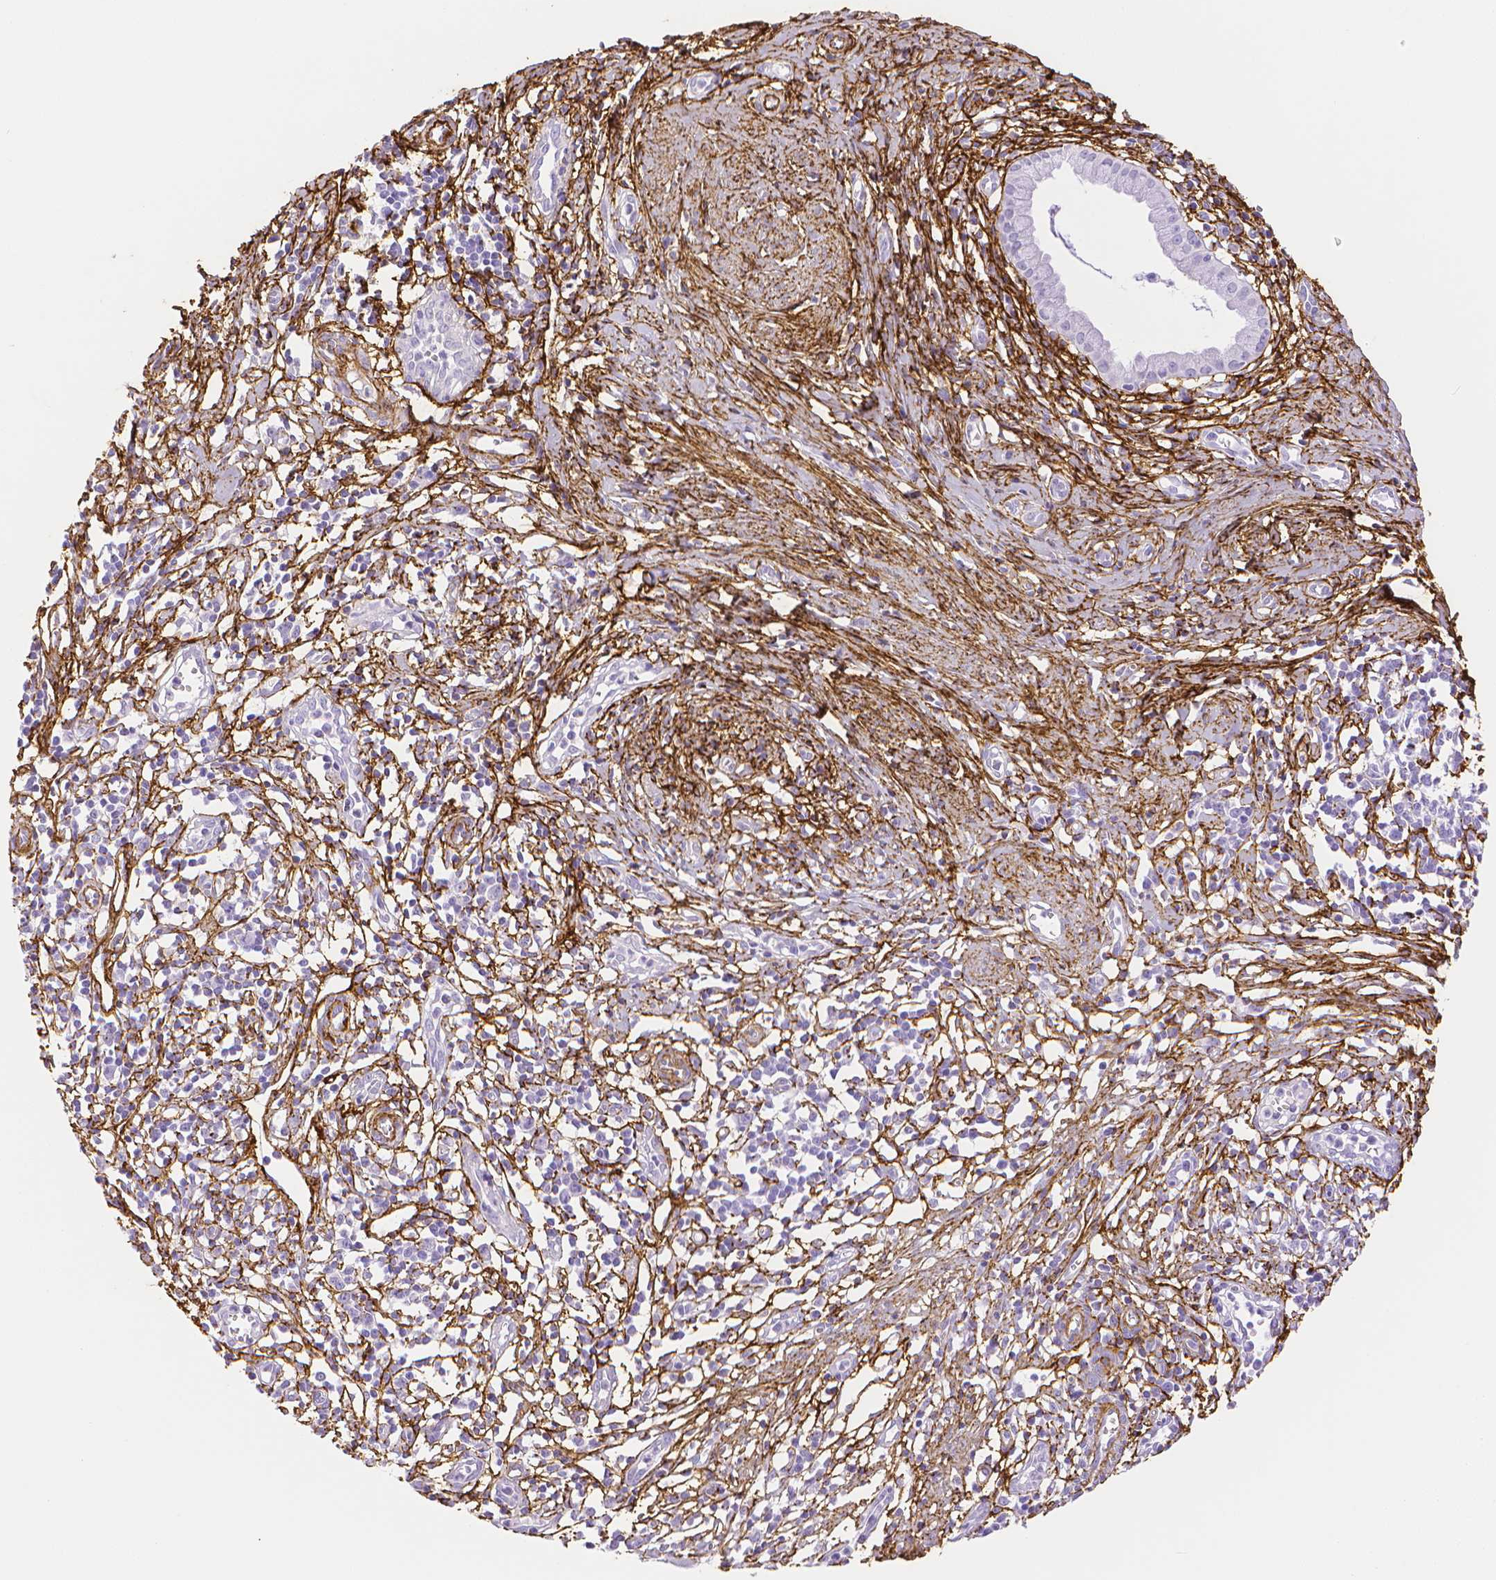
{"staining": {"intensity": "negative", "quantity": "none", "location": "none"}, "tissue": "cervical cancer", "cell_type": "Tumor cells", "image_type": "cancer", "snomed": [{"axis": "morphology", "description": "Squamous cell carcinoma, NOS"}, {"axis": "topography", "description": "Cervix"}], "caption": "Cervical cancer (squamous cell carcinoma) was stained to show a protein in brown. There is no significant expression in tumor cells.", "gene": "FBN1", "patient": {"sex": "female", "age": 63}}